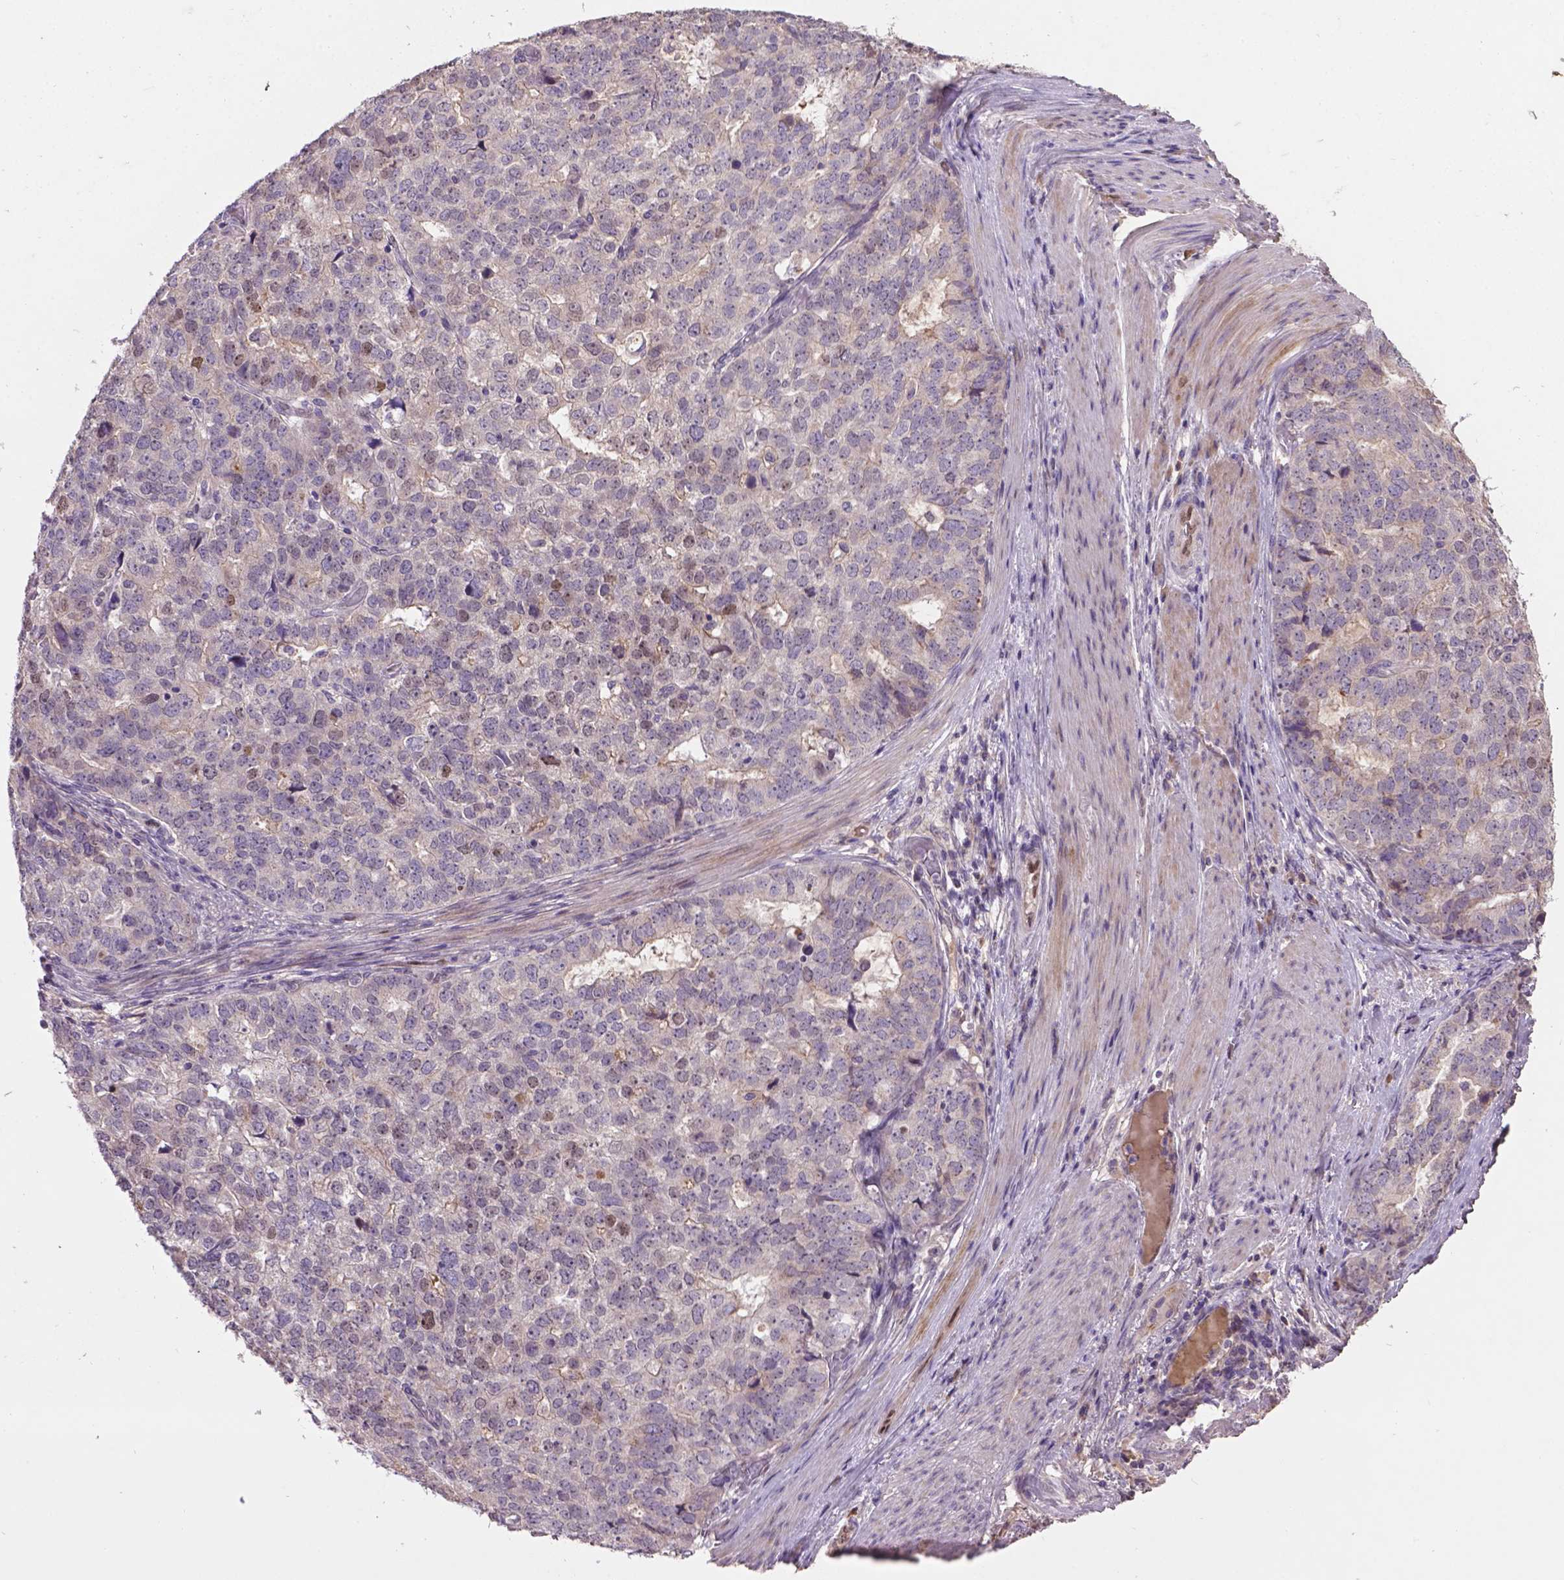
{"staining": {"intensity": "negative", "quantity": "none", "location": "none"}, "tissue": "stomach cancer", "cell_type": "Tumor cells", "image_type": "cancer", "snomed": [{"axis": "morphology", "description": "Adenocarcinoma, NOS"}, {"axis": "topography", "description": "Stomach"}], "caption": "Tumor cells are negative for protein expression in human adenocarcinoma (stomach).", "gene": "SOX17", "patient": {"sex": "male", "age": 69}}